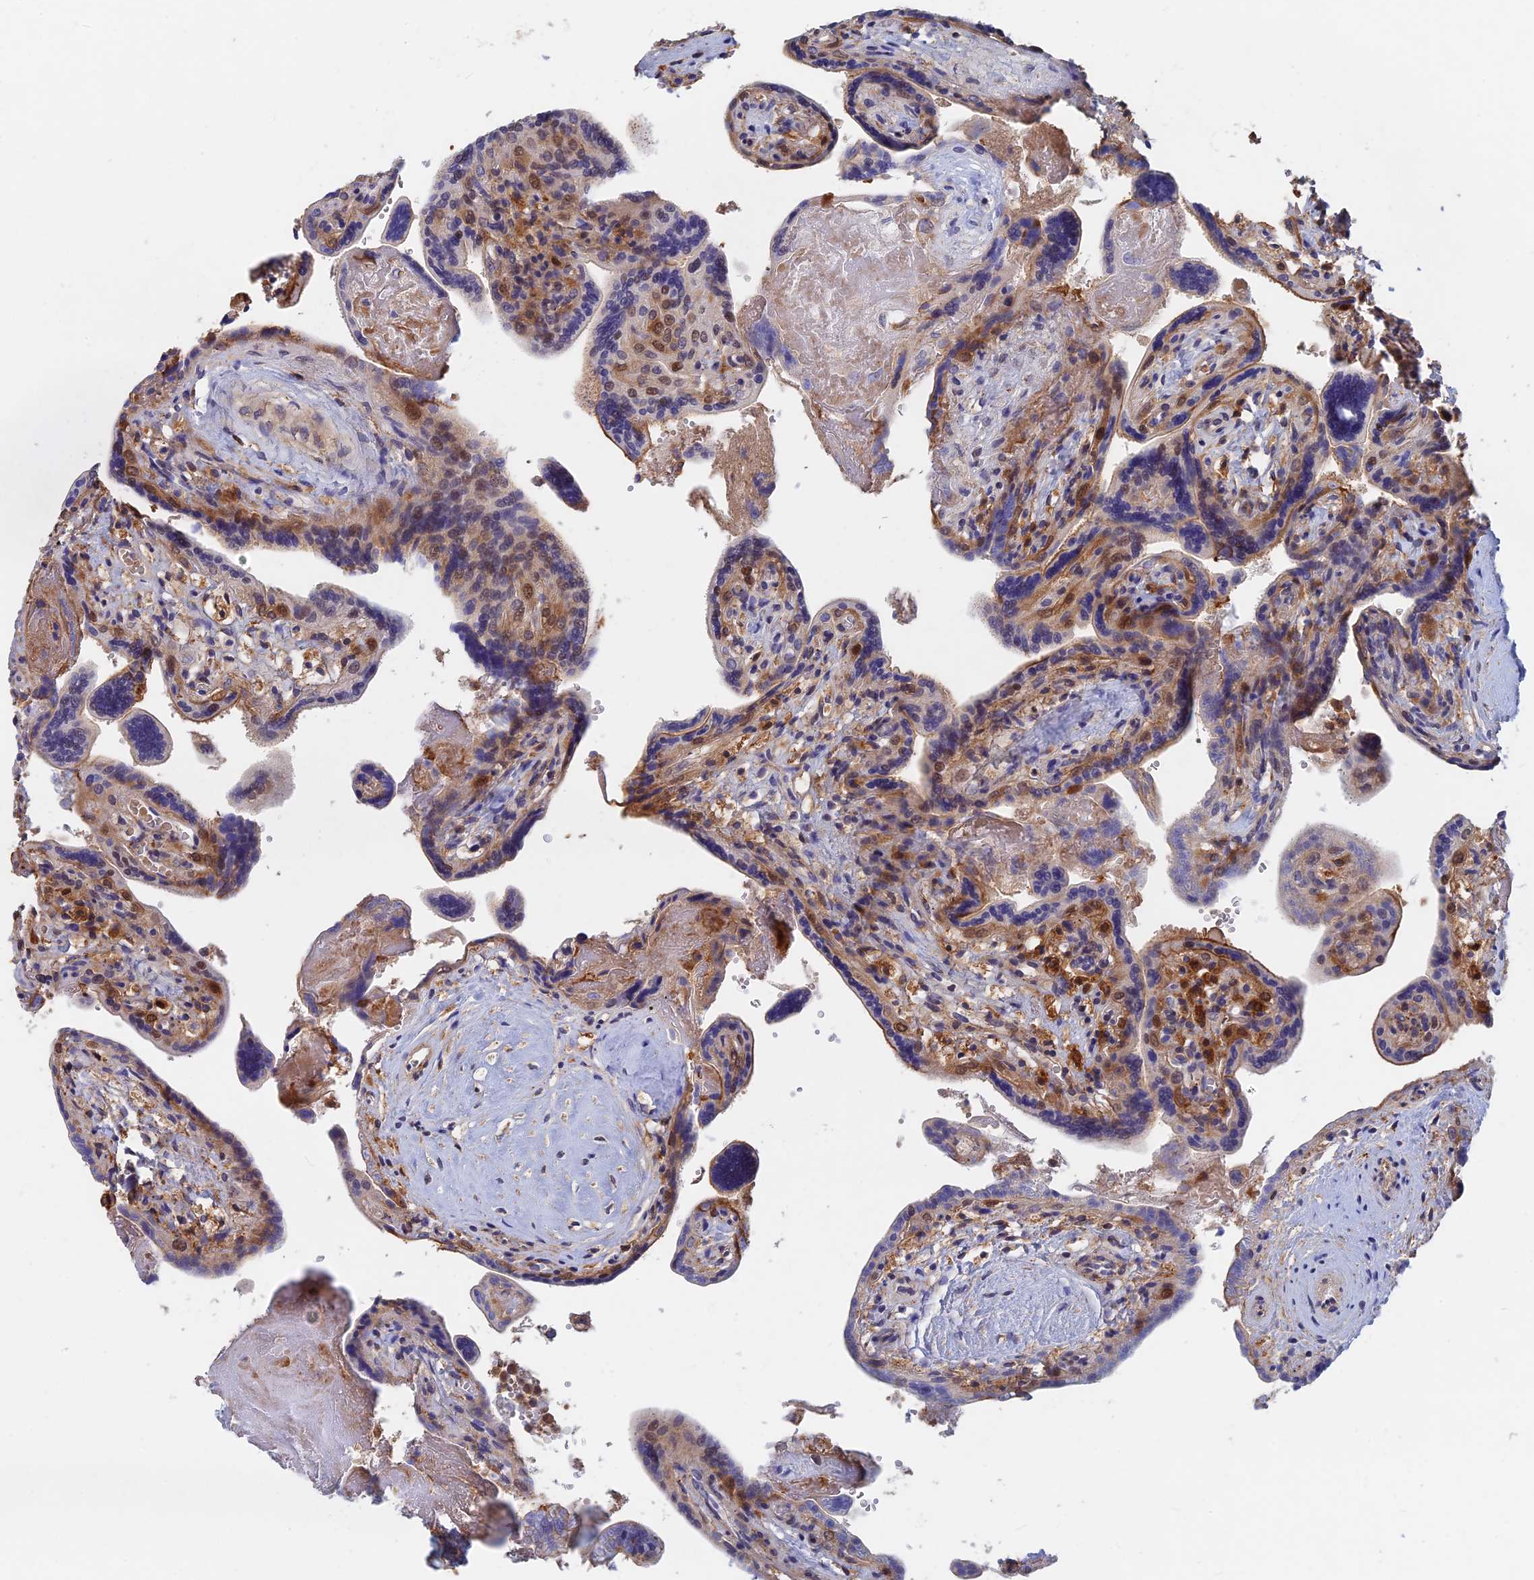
{"staining": {"intensity": "weak", "quantity": "25%-75%", "location": "cytoplasmic/membranous"}, "tissue": "placenta", "cell_type": "Trophoblastic cells", "image_type": "normal", "snomed": [{"axis": "morphology", "description": "Normal tissue, NOS"}, {"axis": "topography", "description": "Placenta"}], "caption": "IHC (DAB) staining of benign human placenta shows weak cytoplasmic/membranous protein expression in about 25%-75% of trophoblastic cells.", "gene": "BLVRA", "patient": {"sex": "female", "age": 37}}